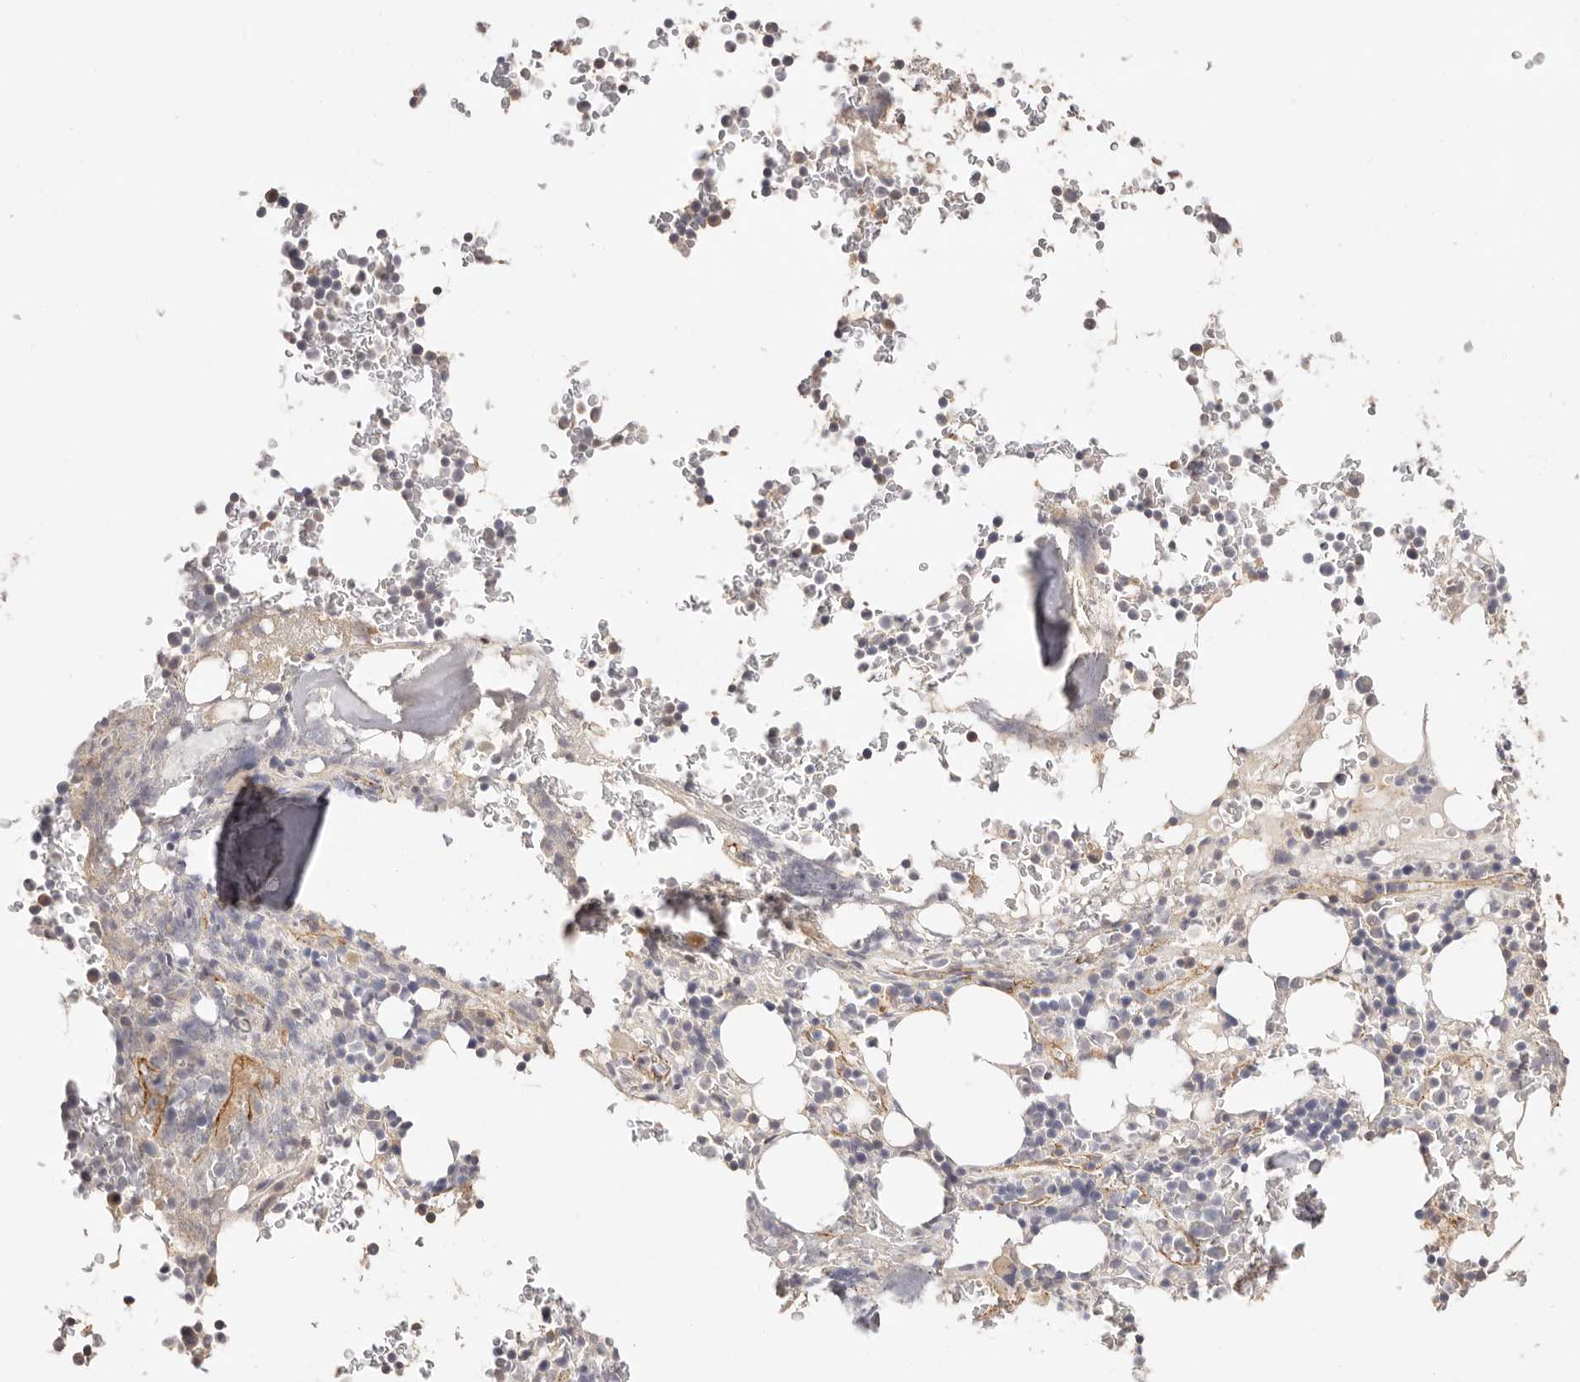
{"staining": {"intensity": "weak", "quantity": "25%-75%", "location": "cytoplasmic/membranous"}, "tissue": "bone marrow", "cell_type": "Hematopoietic cells", "image_type": "normal", "snomed": [{"axis": "morphology", "description": "Normal tissue, NOS"}, {"axis": "topography", "description": "Bone marrow"}], "caption": "Brown immunohistochemical staining in normal bone marrow displays weak cytoplasmic/membranous positivity in approximately 25%-75% of hematopoietic cells.", "gene": "CXADR", "patient": {"sex": "male", "age": 58}}